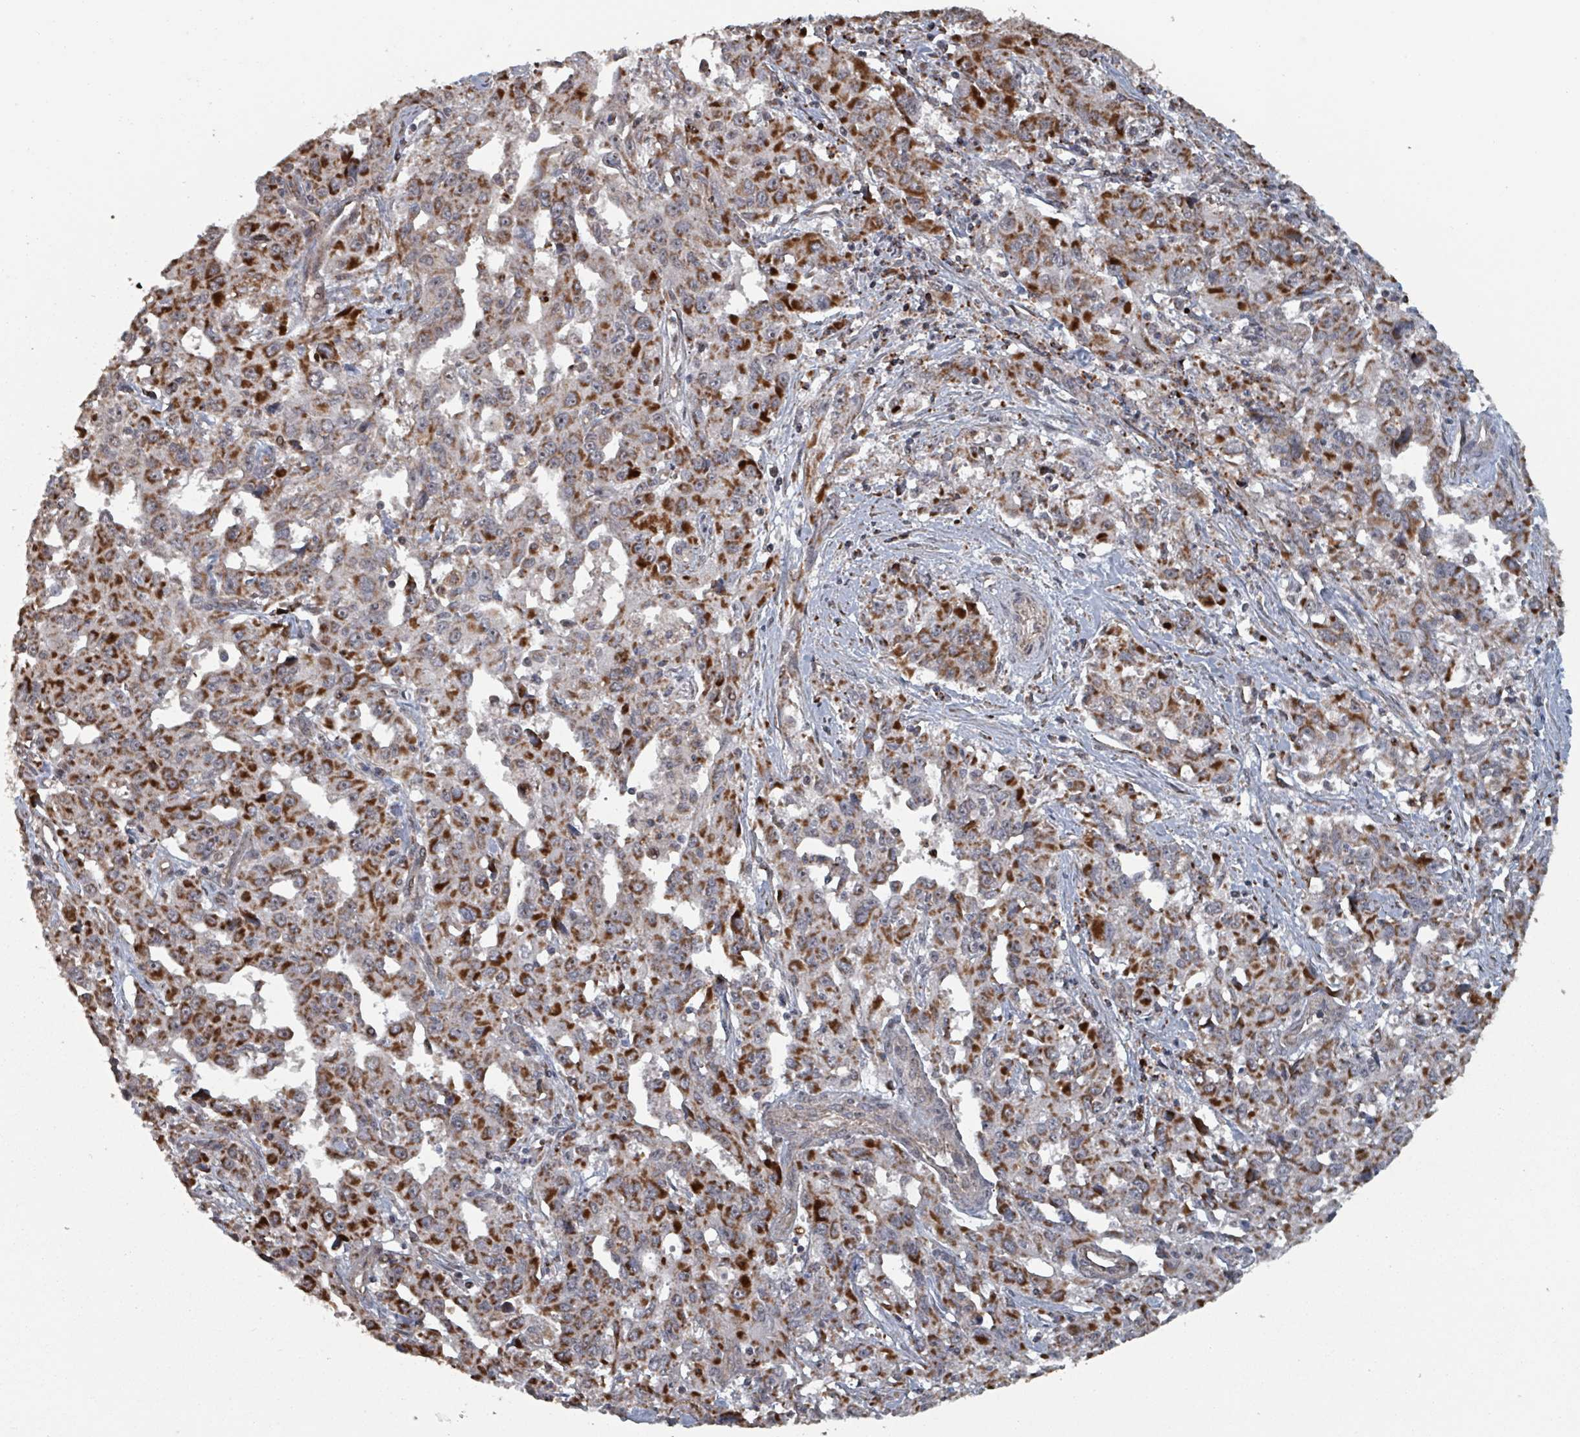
{"staining": {"intensity": "strong", "quantity": ">75%", "location": "cytoplasmic/membranous"}, "tissue": "liver cancer", "cell_type": "Tumor cells", "image_type": "cancer", "snomed": [{"axis": "morphology", "description": "Carcinoma, Hepatocellular, NOS"}, {"axis": "topography", "description": "Liver"}], "caption": "IHC of liver cancer shows high levels of strong cytoplasmic/membranous staining in about >75% of tumor cells.", "gene": "MRPL4", "patient": {"sex": "male", "age": 63}}